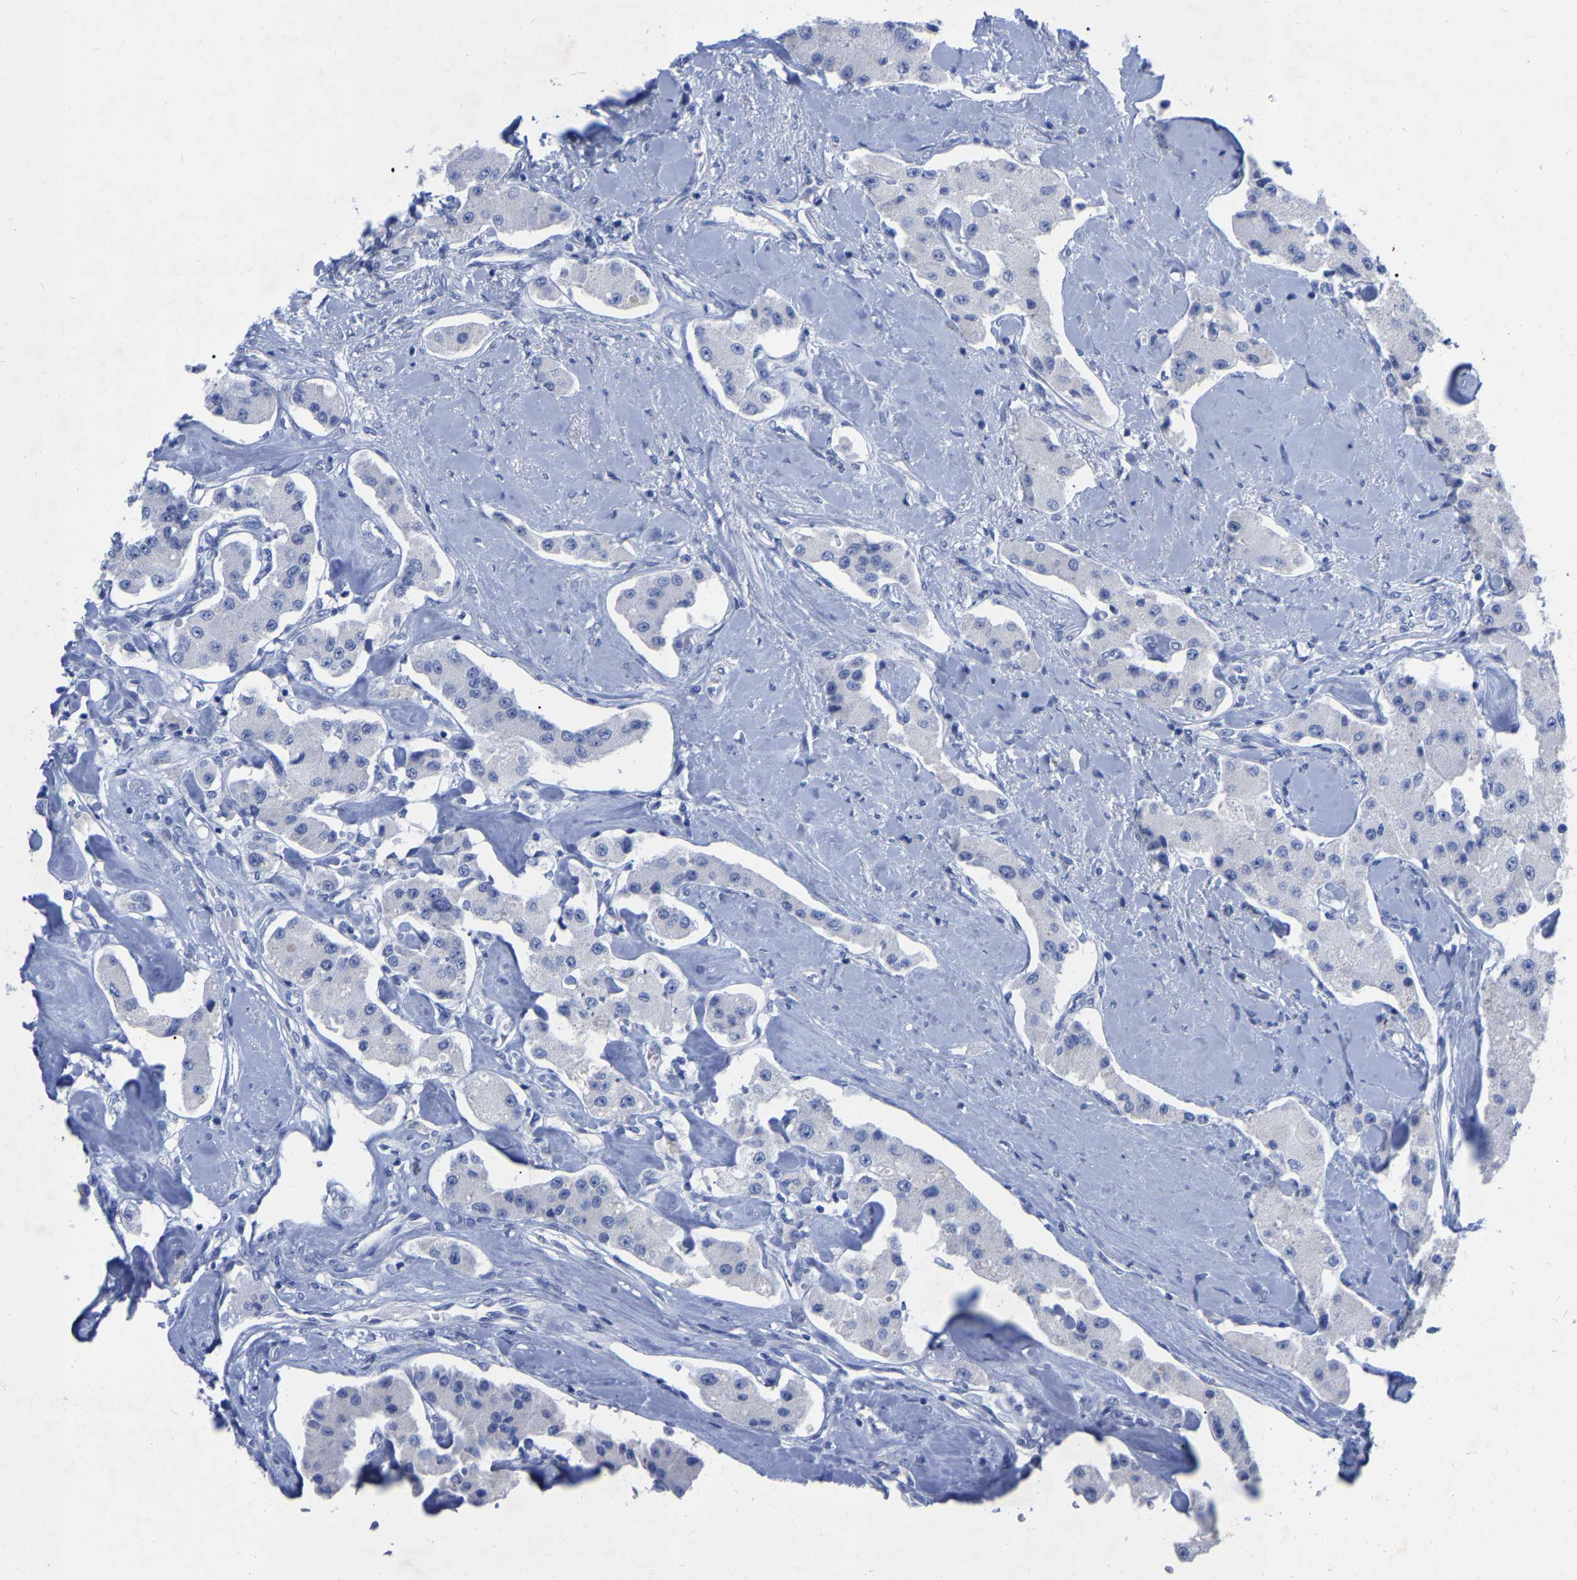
{"staining": {"intensity": "negative", "quantity": "none", "location": "none"}, "tissue": "carcinoid", "cell_type": "Tumor cells", "image_type": "cancer", "snomed": [{"axis": "morphology", "description": "Carcinoid, malignant, NOS"}, {"axis": "topography", "description": "Pancreas"}], "caption": "Tumor cells show no significant protein positivity in carcinoid.", "gene": "HAPLN1", "patient": {"sex": "male", "age": 41}}